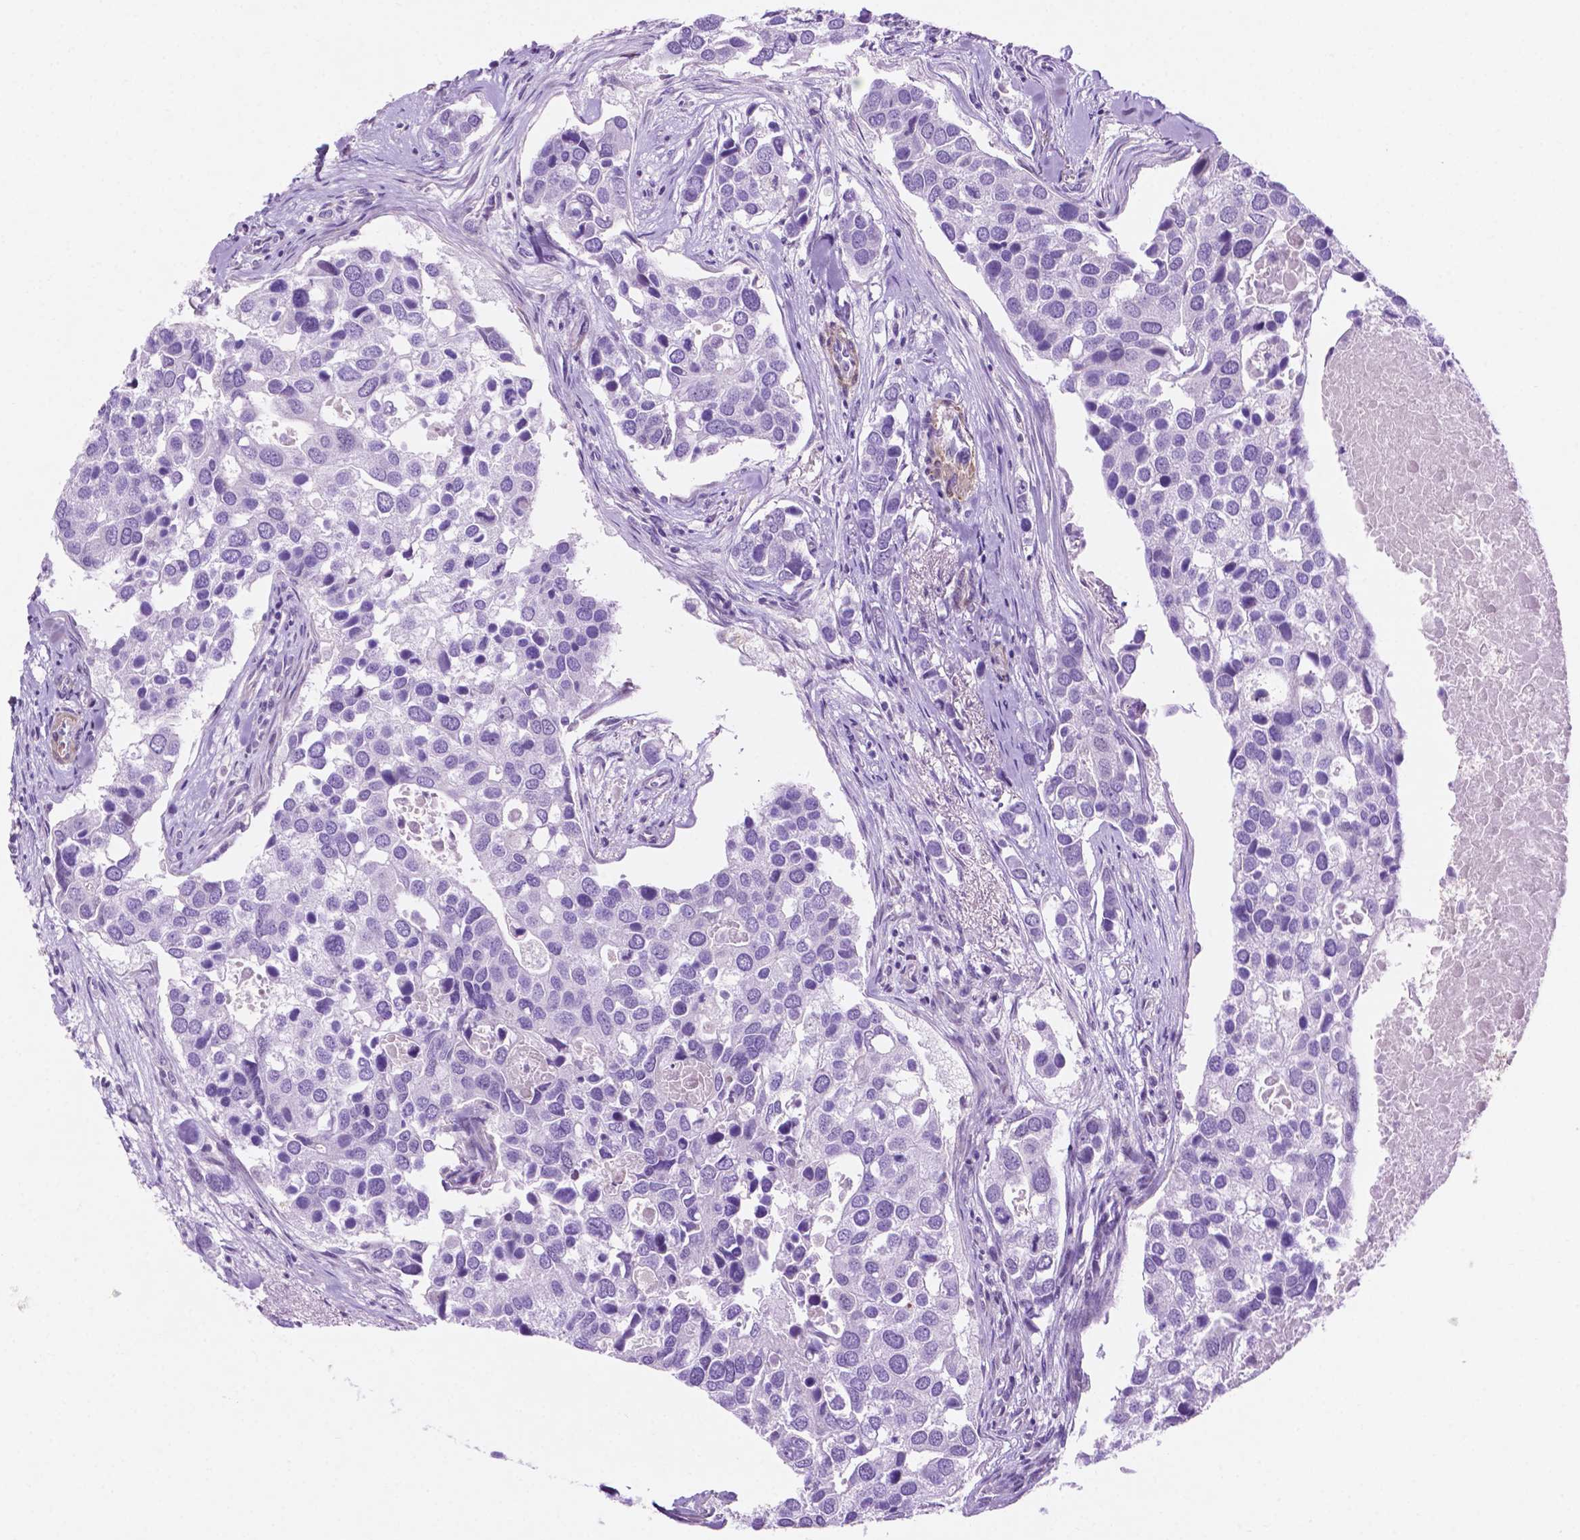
{"staining": {"intensity": "negative", "quantity": "none", "location": "none"}, "tissue": "breast cancer", "cell_type": "Tumor cells", "image_type": "cancer", "snomed": [{"axis": "morphology", "description": "Duct carcinoma"}, {"axis": "topography", "description": "Breast"}], "caption": "Immunohistochemical staining of human breast intraductal carcinoma shows no significant staining in tumor cells. (DAB (3,3'-diaminobenzidine) immunohistochemistry with hematoxylin counter stain).", "gene": "ASPG", "patient": {"sex": "female", "age": 83}}